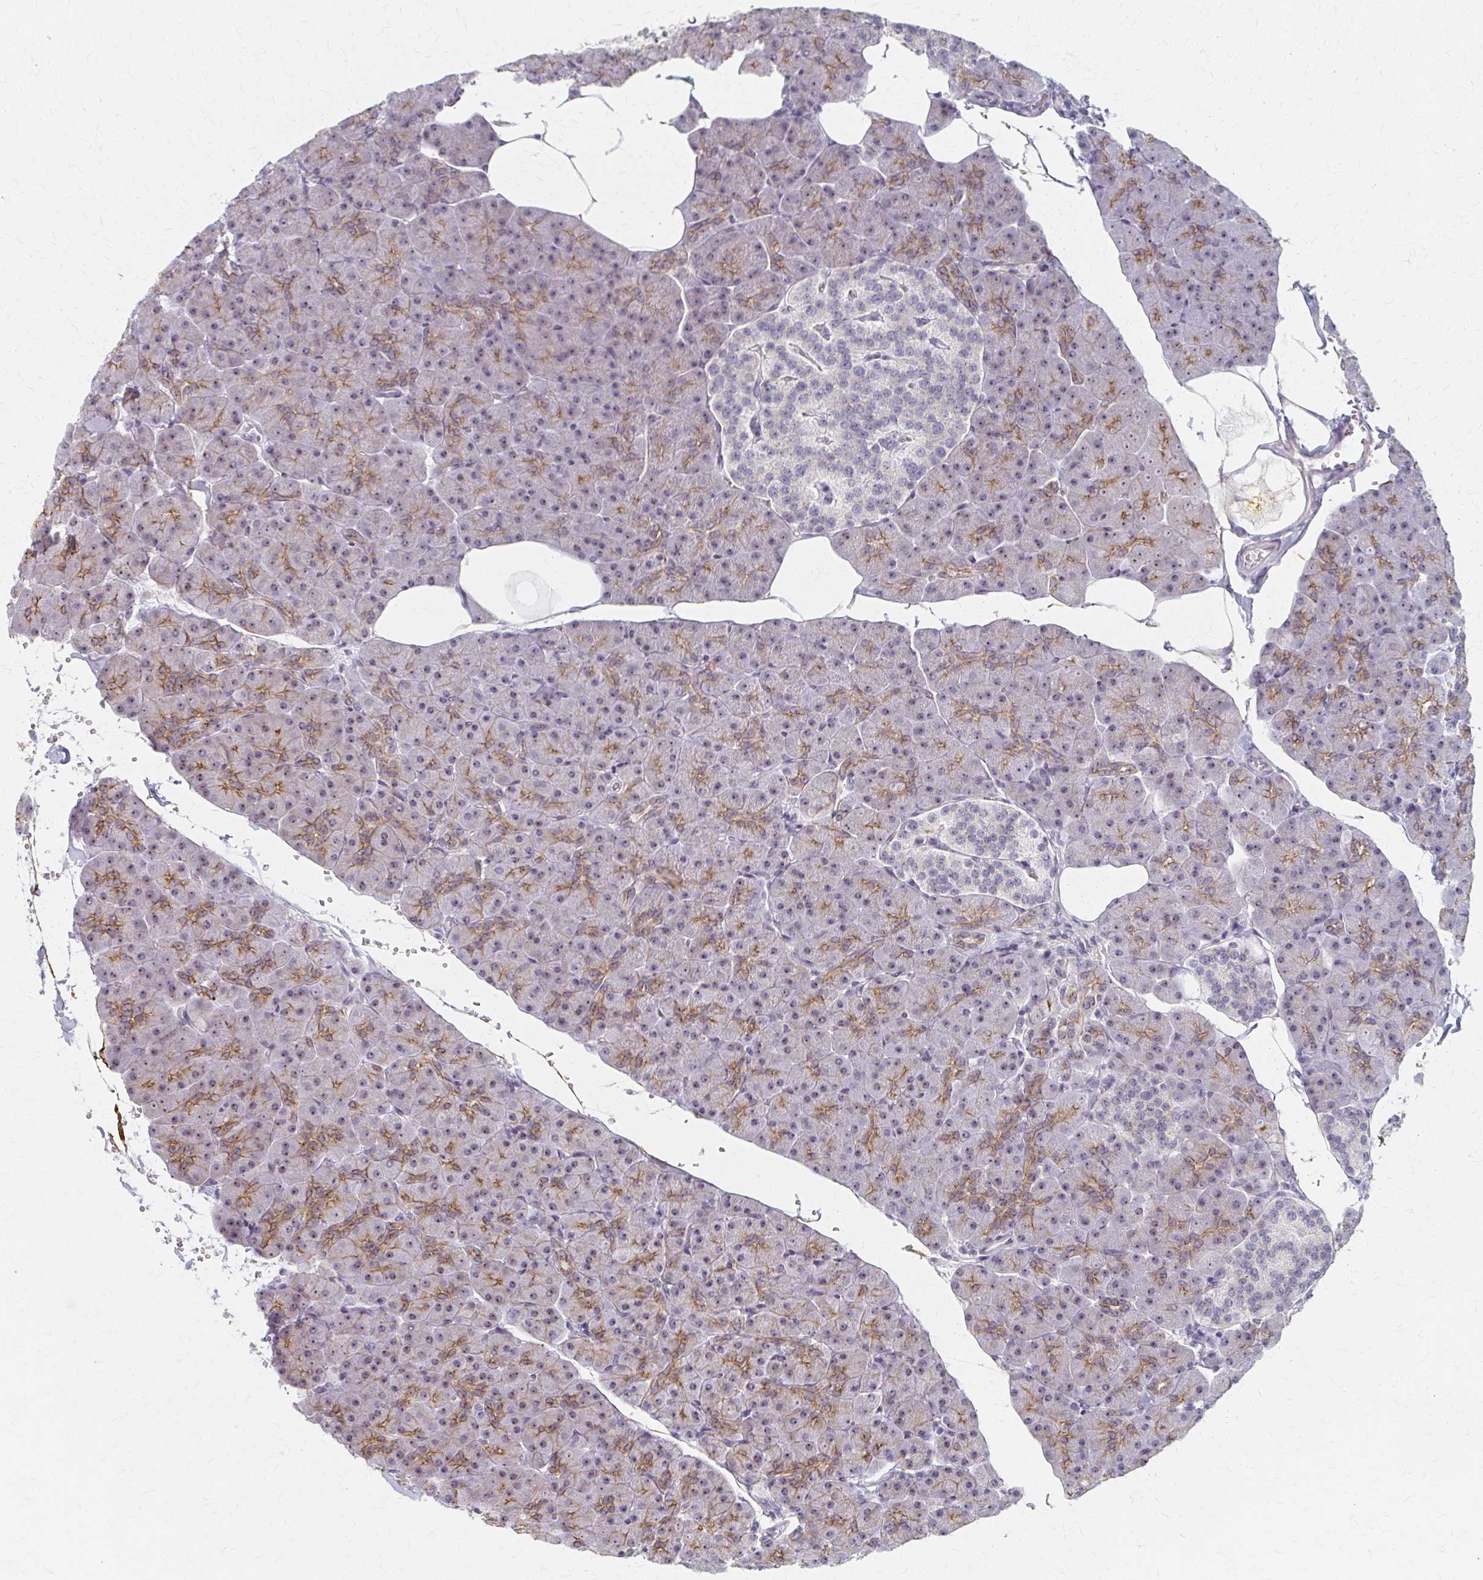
{"staining": {"intensity": "moderate", "quantity": "25%-75%", "location": "cytoplasmic/membranous"}, "tissue": "pancreas", "cell_type": "Exocrine glandular cells", "image_type": "normal", "snomed": [{"axis": "morphology", "description": "Normal tissue, NOS"}, {"axis": "topography", "description": "Pancreas"}], "caption": "Moderate cytoplasmic/membranous positivity is appreciated in about 25%-75% of exocrine glandular cells in benign pancreas. The protein is stained brown, and the nuclei are stained in blue (DAB (3,3'-diaminobenzidine) IHC with brightfield microscopy, high magnification).", "gene": "PES1", "patient": {"sex": "male", "age": 35}}